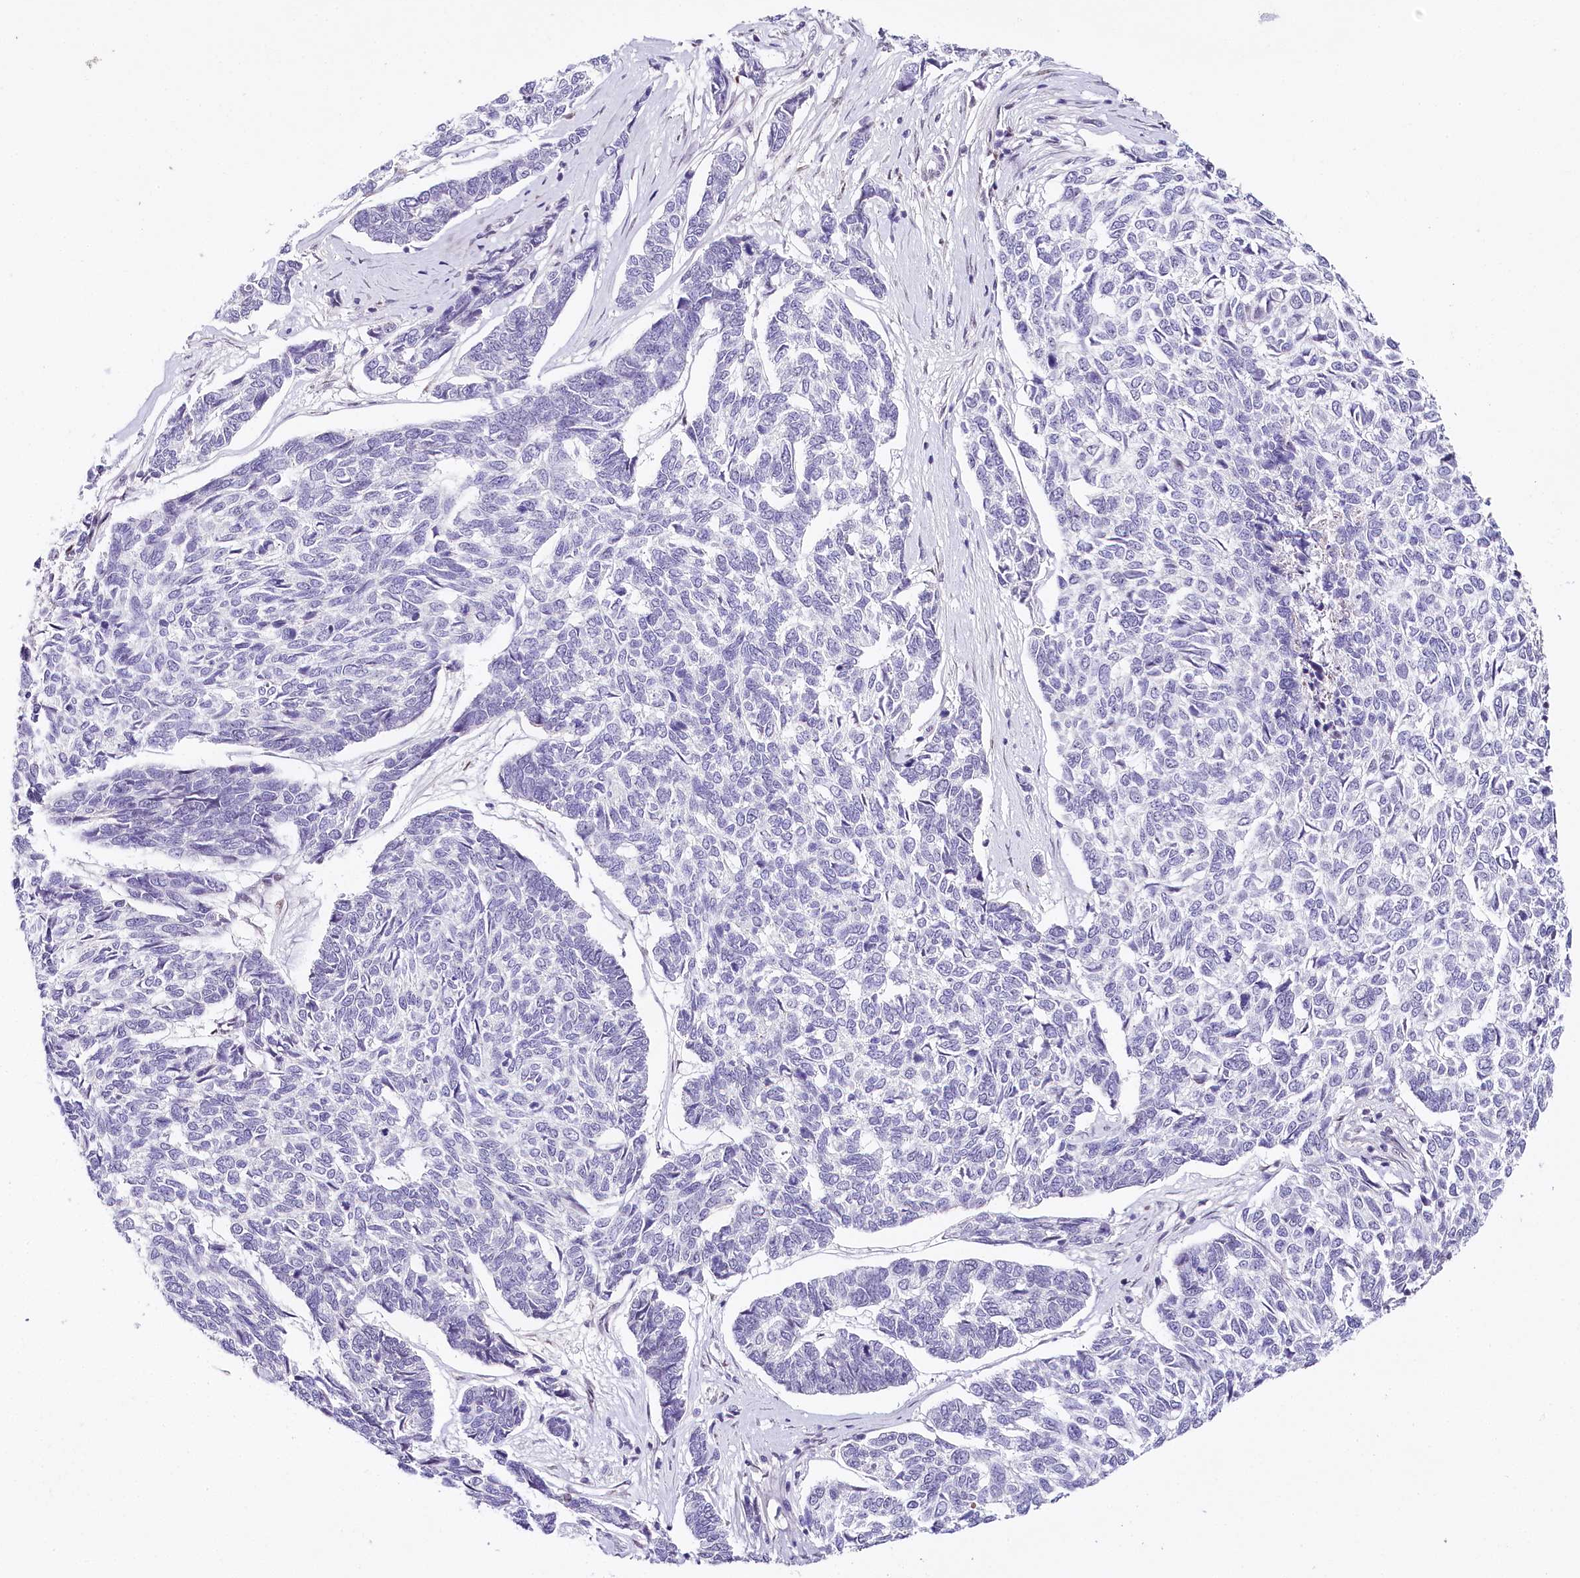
{"staining": {"intensity": "negative", "quantity": "none", "location": "none"}, "tissue": "skin cancer", "cell_type": "Tumor cells", "image_type": "cancer", "snomed": [{"axis": "morphology", "description": "Basal cell carcinoma"}, {"axis": "topography", "description": "Skin"}], "caption": "Photomicrograph shows no protein expression in tumor cells of skin cancer tissue.", "gene": "TP53", "patient": {"sex": "female", "age": 65}}